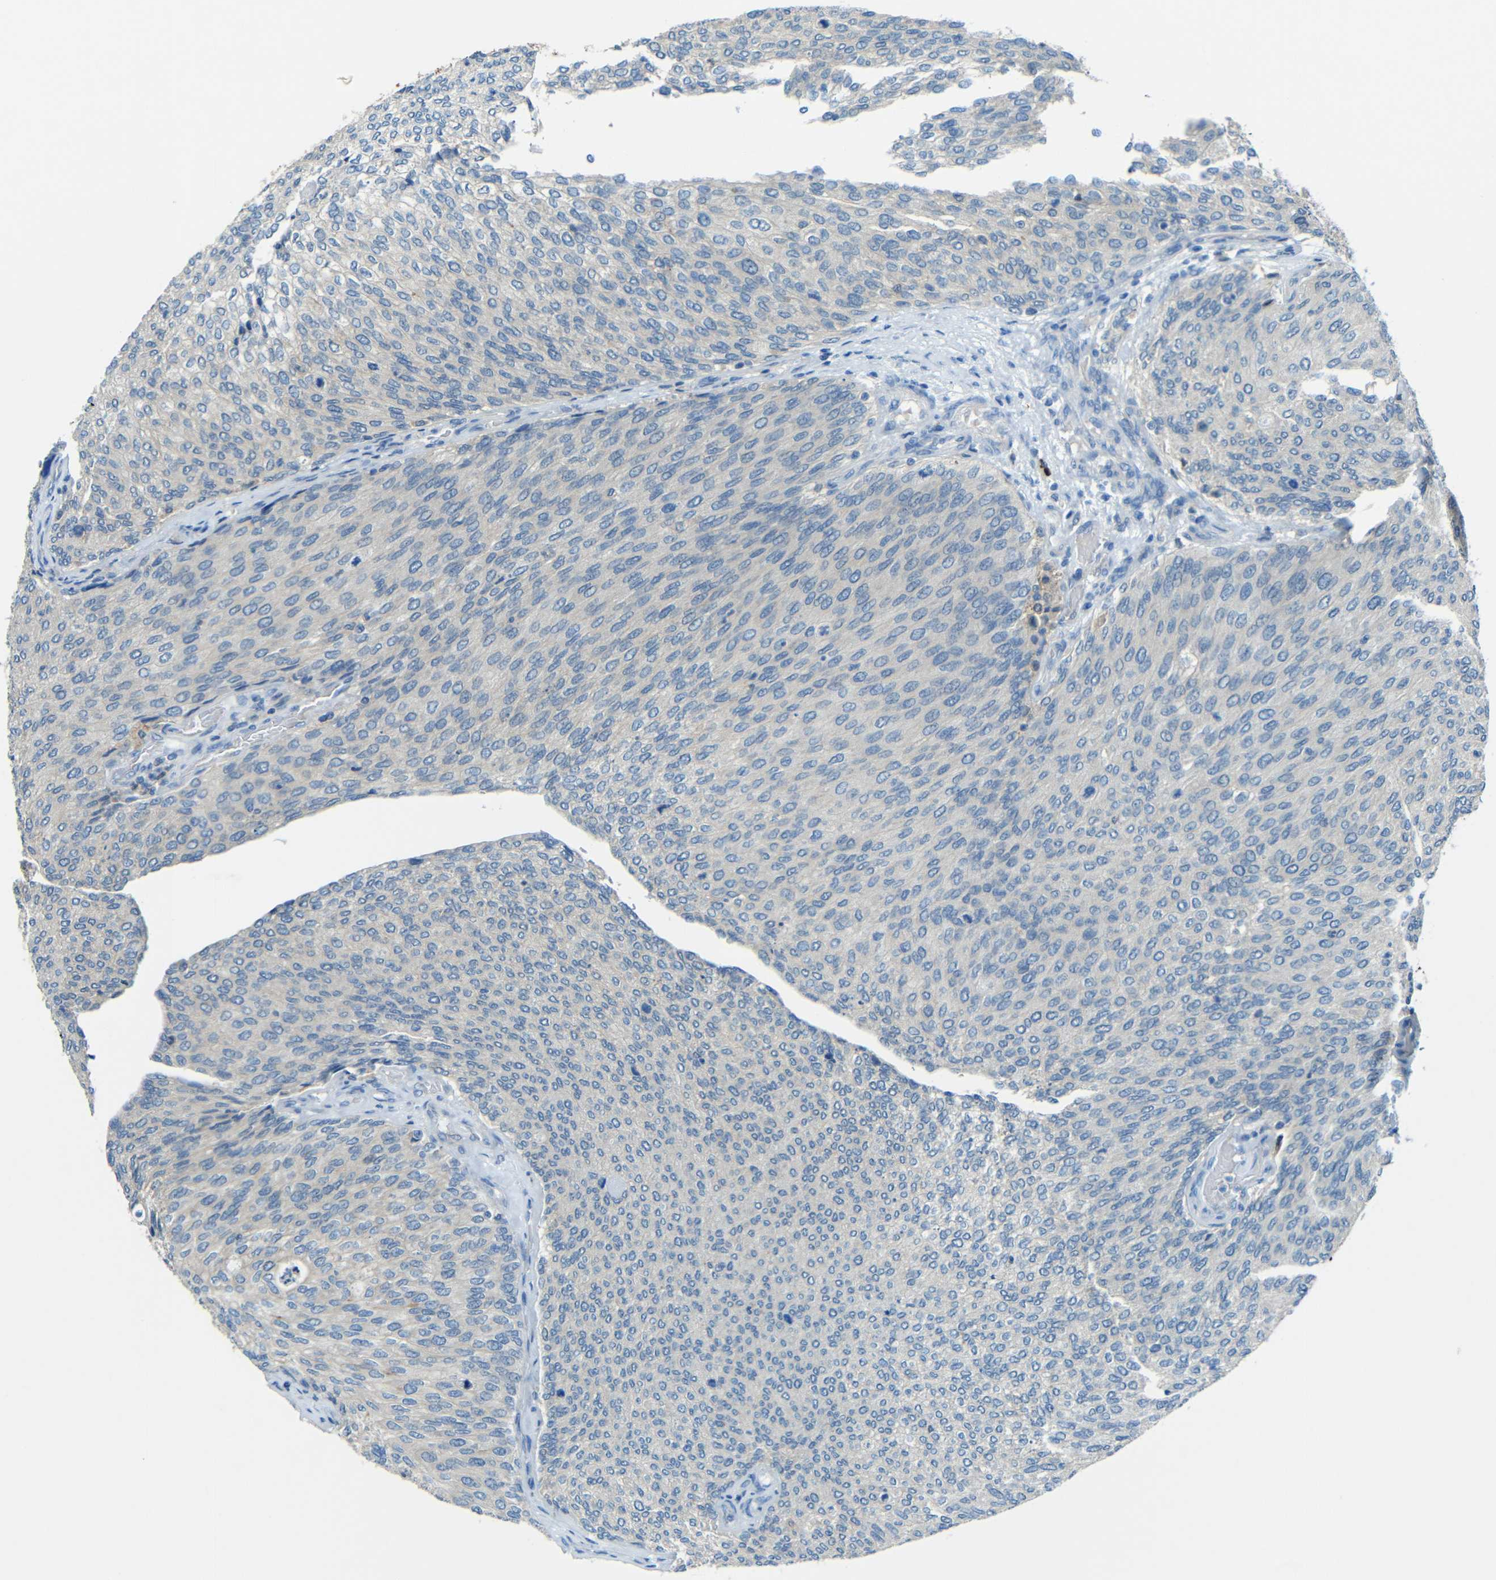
{"staining": {"intensity": "negative", "quantity": "none", "location": "none"}, "tissue": "urothelial cancer", "cell_type": "Tumor cells", "image_type": "cancer", "snomed": [{"axis": "morphology", "description": "Urothelial carcinoma, Low grade"}, {"axis": "topography", "description": "Urinary bladder"}], "caption": "Immunohistochemistry of urothelial cancer shows no staining in tumor cells.", "gene": "CYP26B1", "patient": {"sex": "female", "age": 79}}